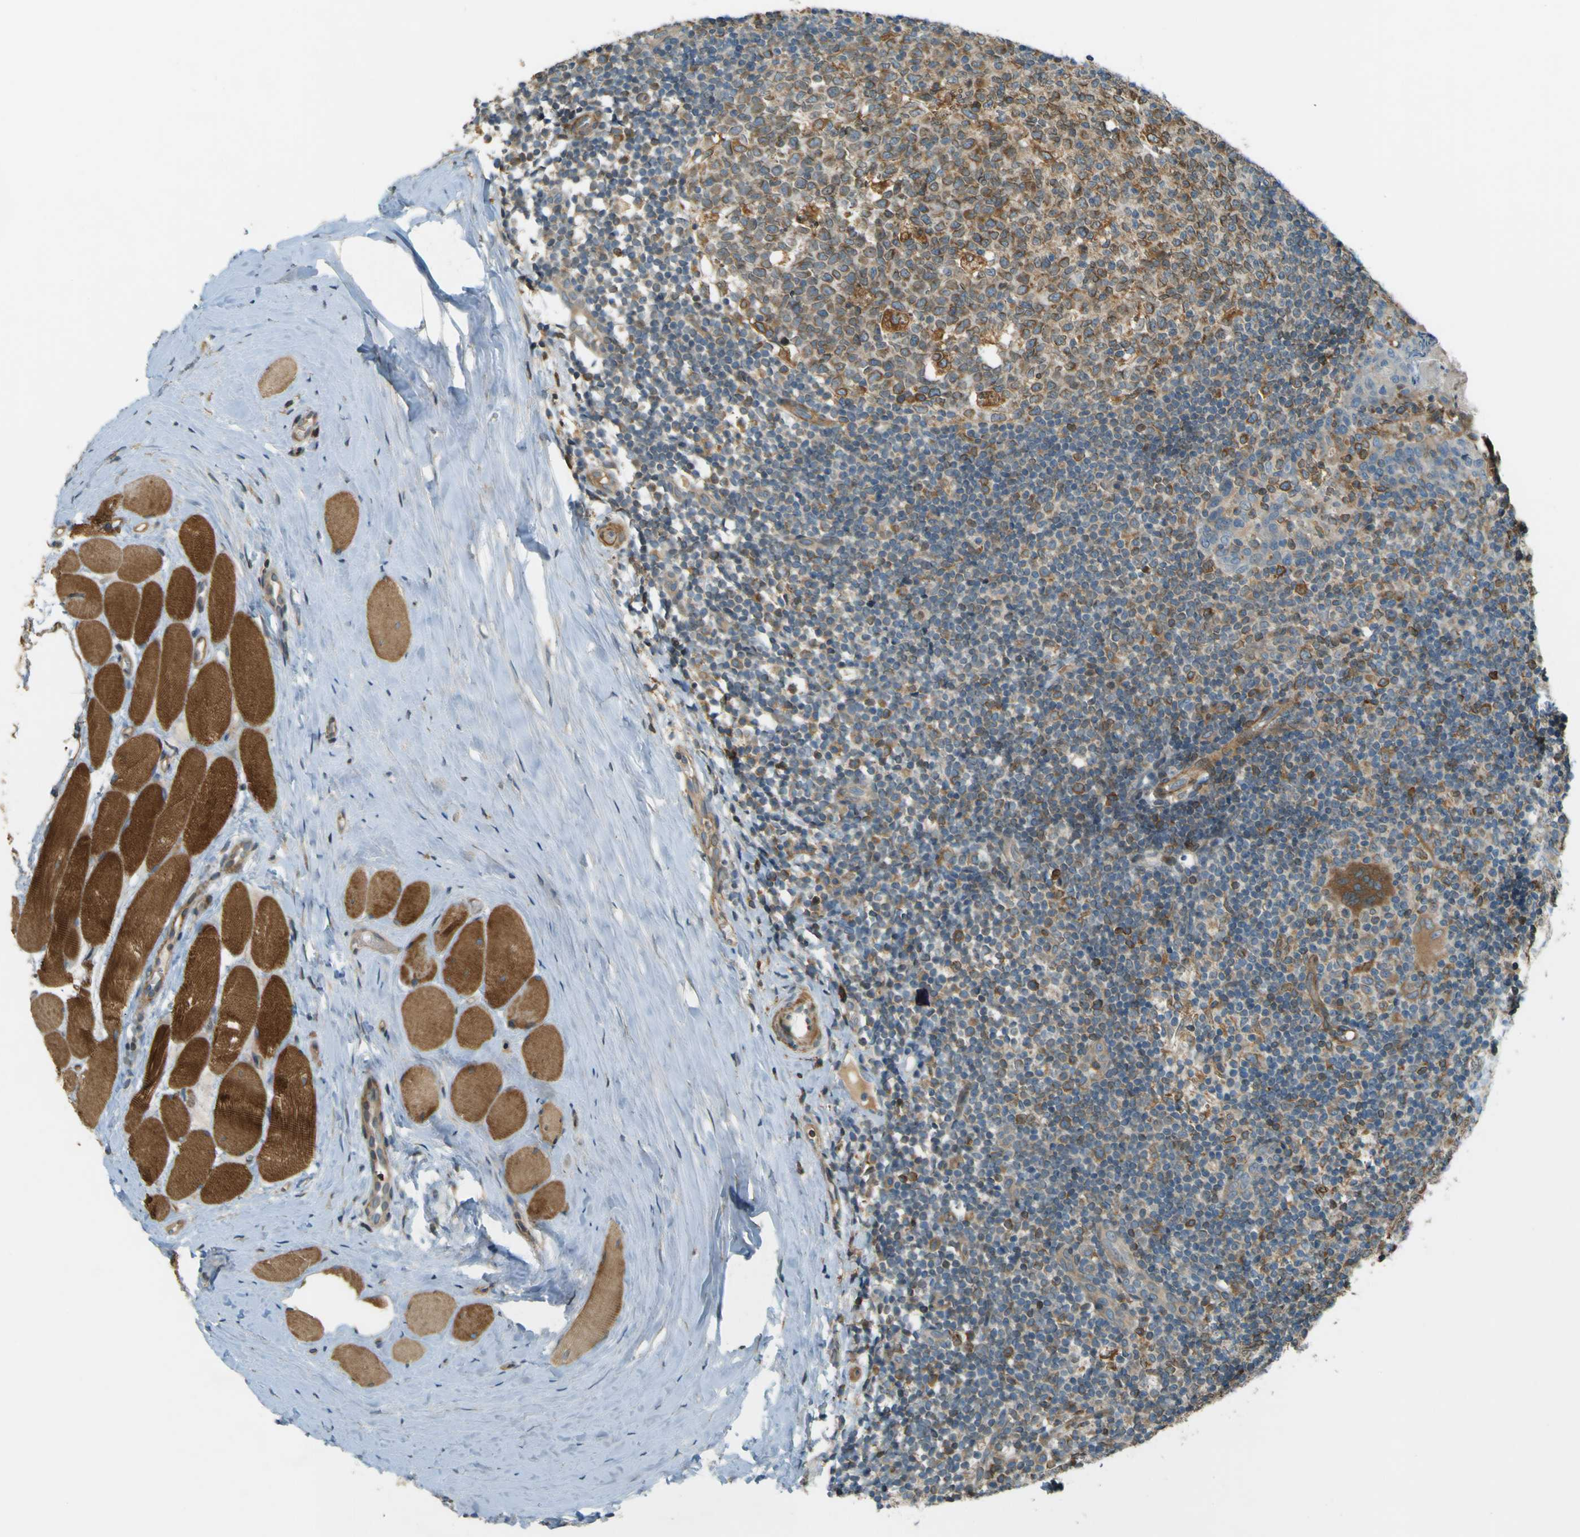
{"staining": {"intensity": "moderate", "quantity": ">75%", "location": "cytoplasmic/membranous"}, "tissue": "tonsil", "cell_type": "Germinal center cells", "image_type": "normal", "snomed": [{"axis": "morphology", "description": "Normal tissue, NOS"}, {"axis": "topography", "description": "Tonsil"}], "caption": "High-magnification brightfield microscopy of normal tonsil stained with DAB (3,3'-diaminobenzidine) (brown) and counterstained with hematoxylin (blue). germinal center cells exhibit moderate cytoplasmic/membranous expression is appreciated in approximately>75% of cells.", "gene": "LPCAT1", "patient": {"sex": "female", "age": 19}}